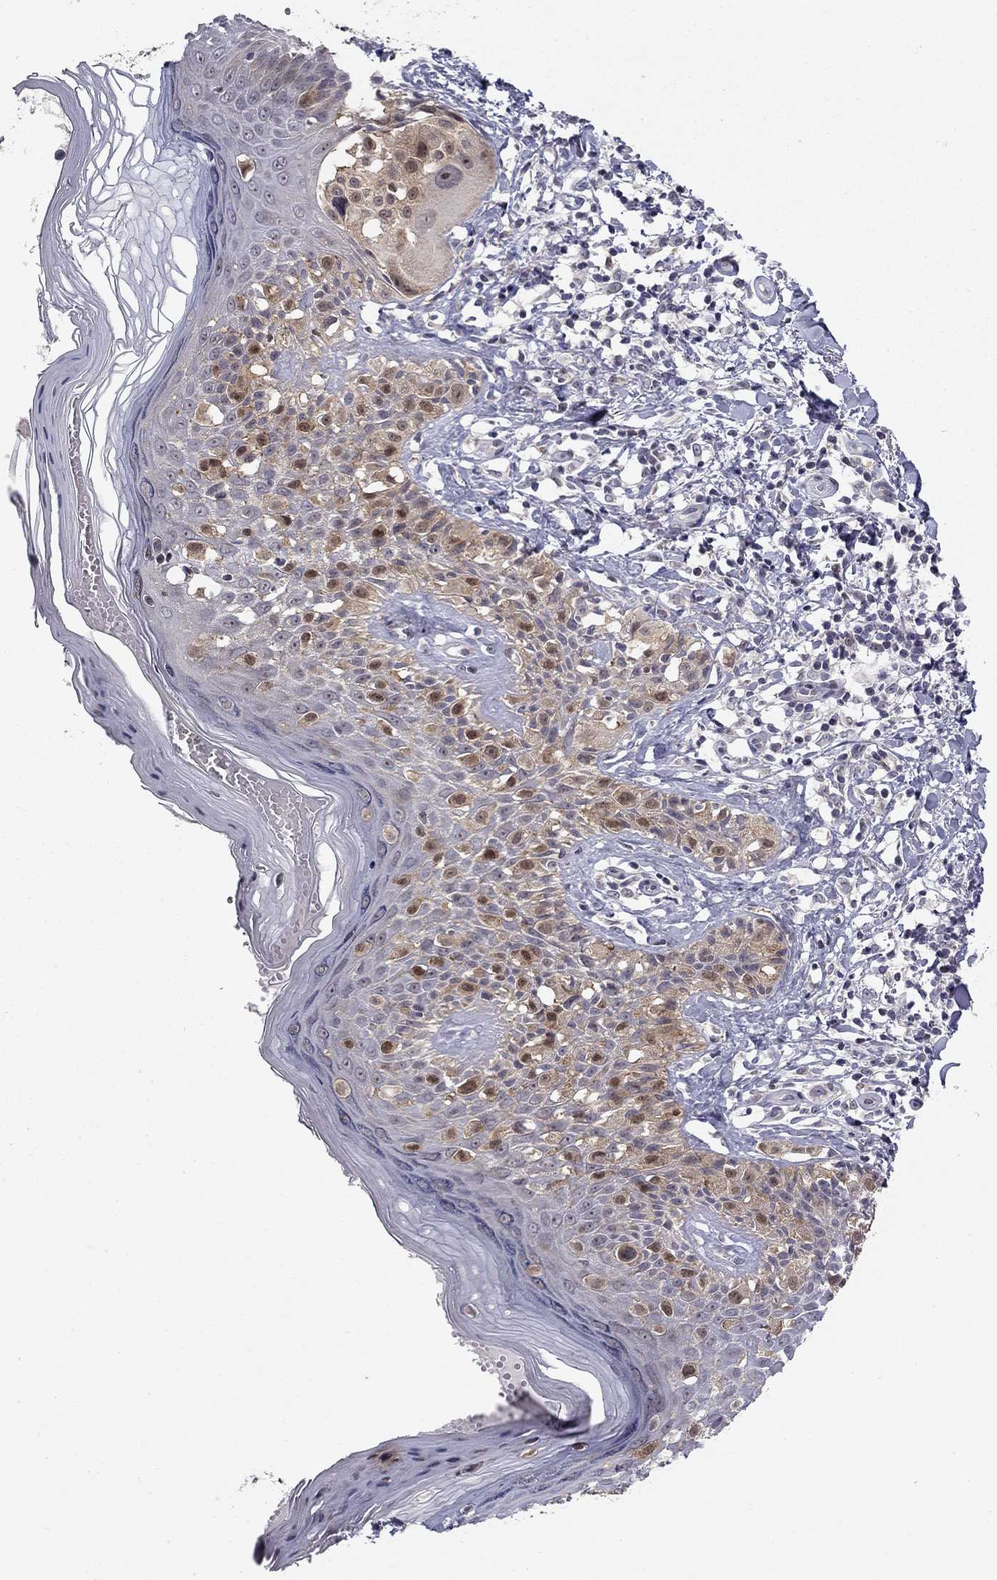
{"staining": {"intensity": "strong", "quantity": "<25%", "location": "nuclear"}, "tissue": "melanoma", "cell_type": "Tumor cells", "image_type": "cancer", "snomed": [{"axis": "morphology", "description": "Malignant melanoma, NOS"}, {"axis": "topography", "description": "Skin"}], "caption": "High-magnification brightfield microscopy of melanoma stained with DAB (brown) and counterstained with hematoxylin (blue). tumor cells exhibit strong nuclear staining is identified in approximately<25% of cells.", "gene": "STXBP6", "patient": {"sex": "female", "age": 73}}